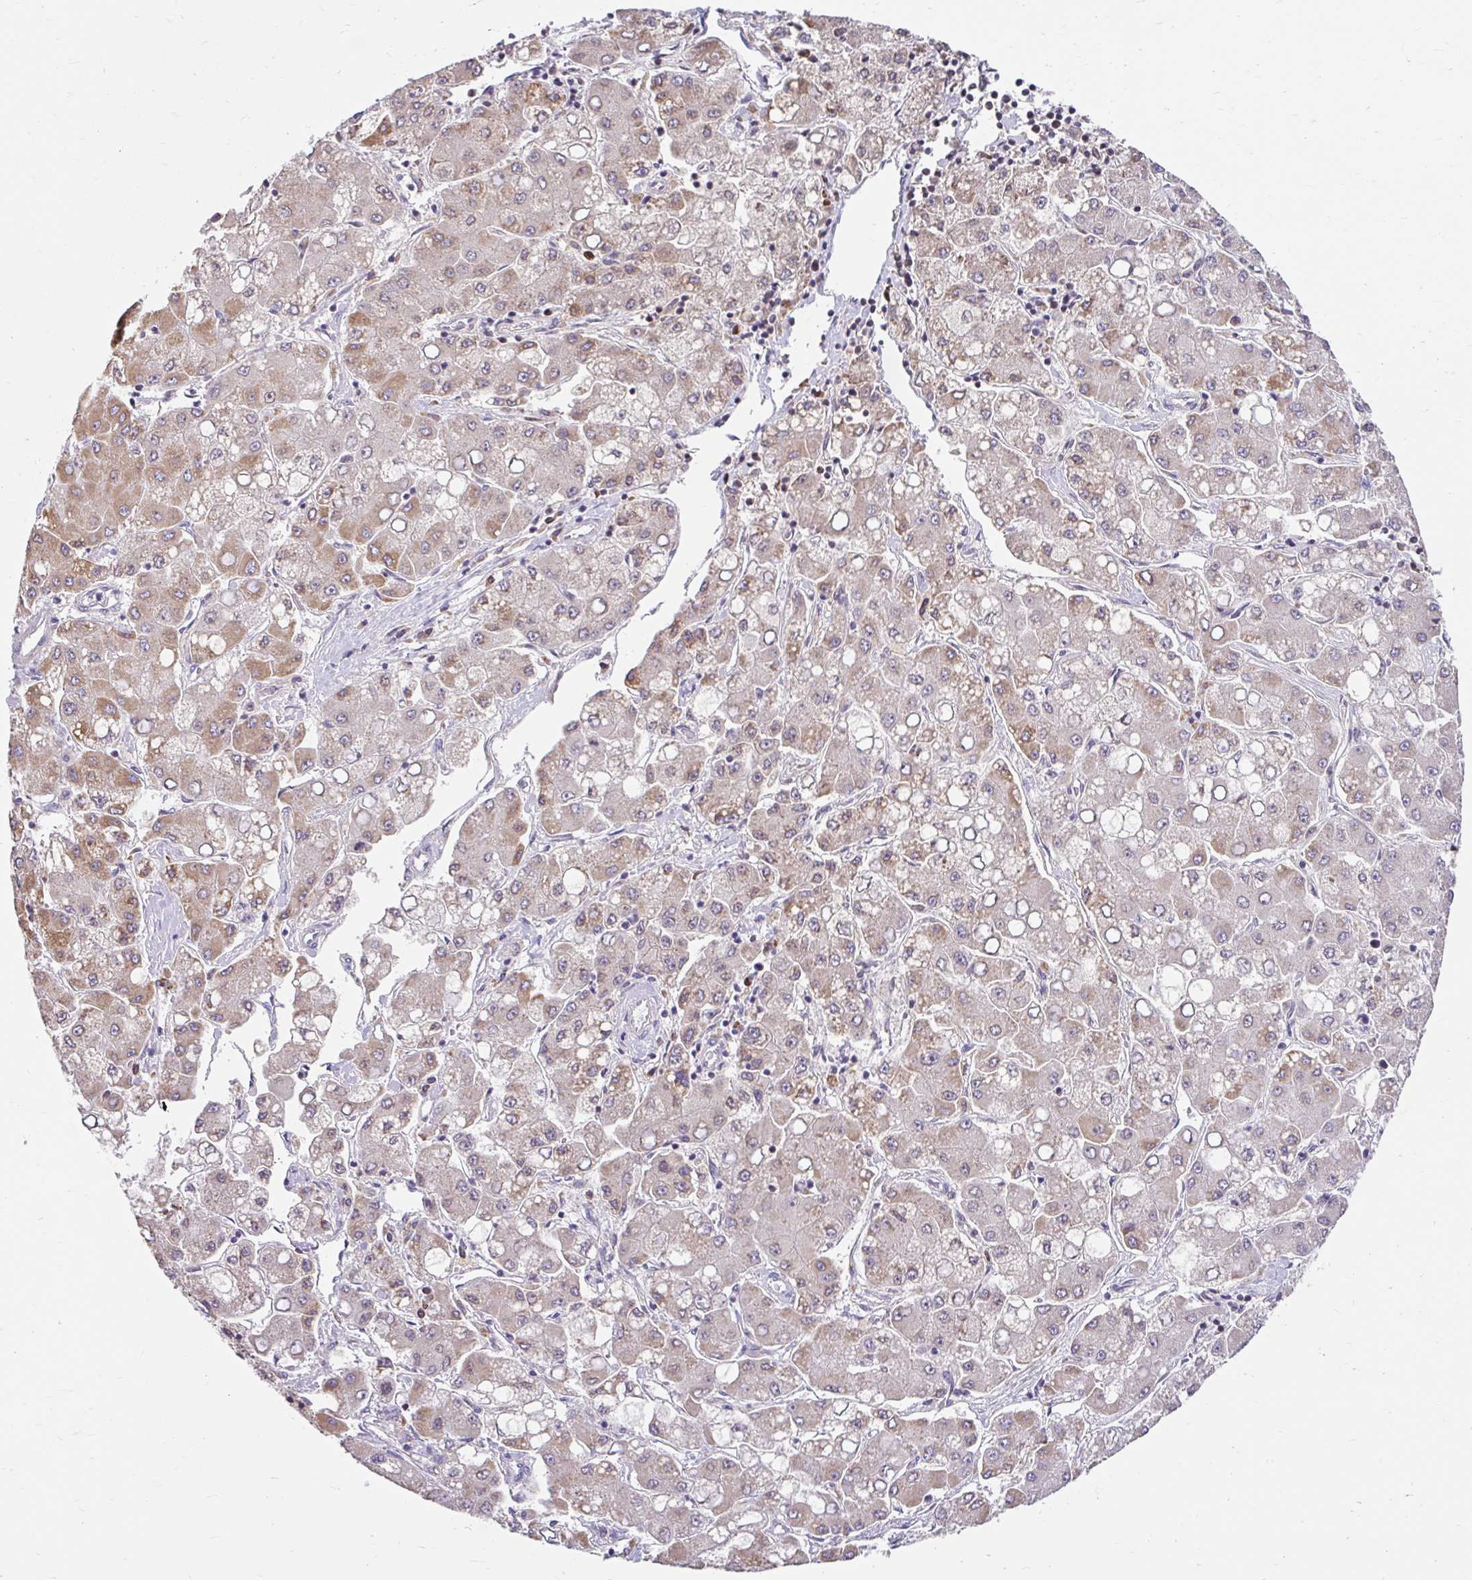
{"staining": {"intensity": "moderate", "quantity": ">75%", "location": "cytoplasmic/membranous"}, "tissue": "liver cancer", "cell_type": "Tumor cells", "image_type": "cancer", "snomed": [{"axis": "morphology", "description": "Carcinoma, Hepatocellular, NOS"}, {"axis": "topography", "description": "Liver"}], "caption": "Brown immunohistochemical staining in human liver cancer reveals moderate cytoplasmic/membranous staining in approximately >75% of tumor cells.", "gene": "NT5C1B", "patient": {"sex": "male", "age": 40}}